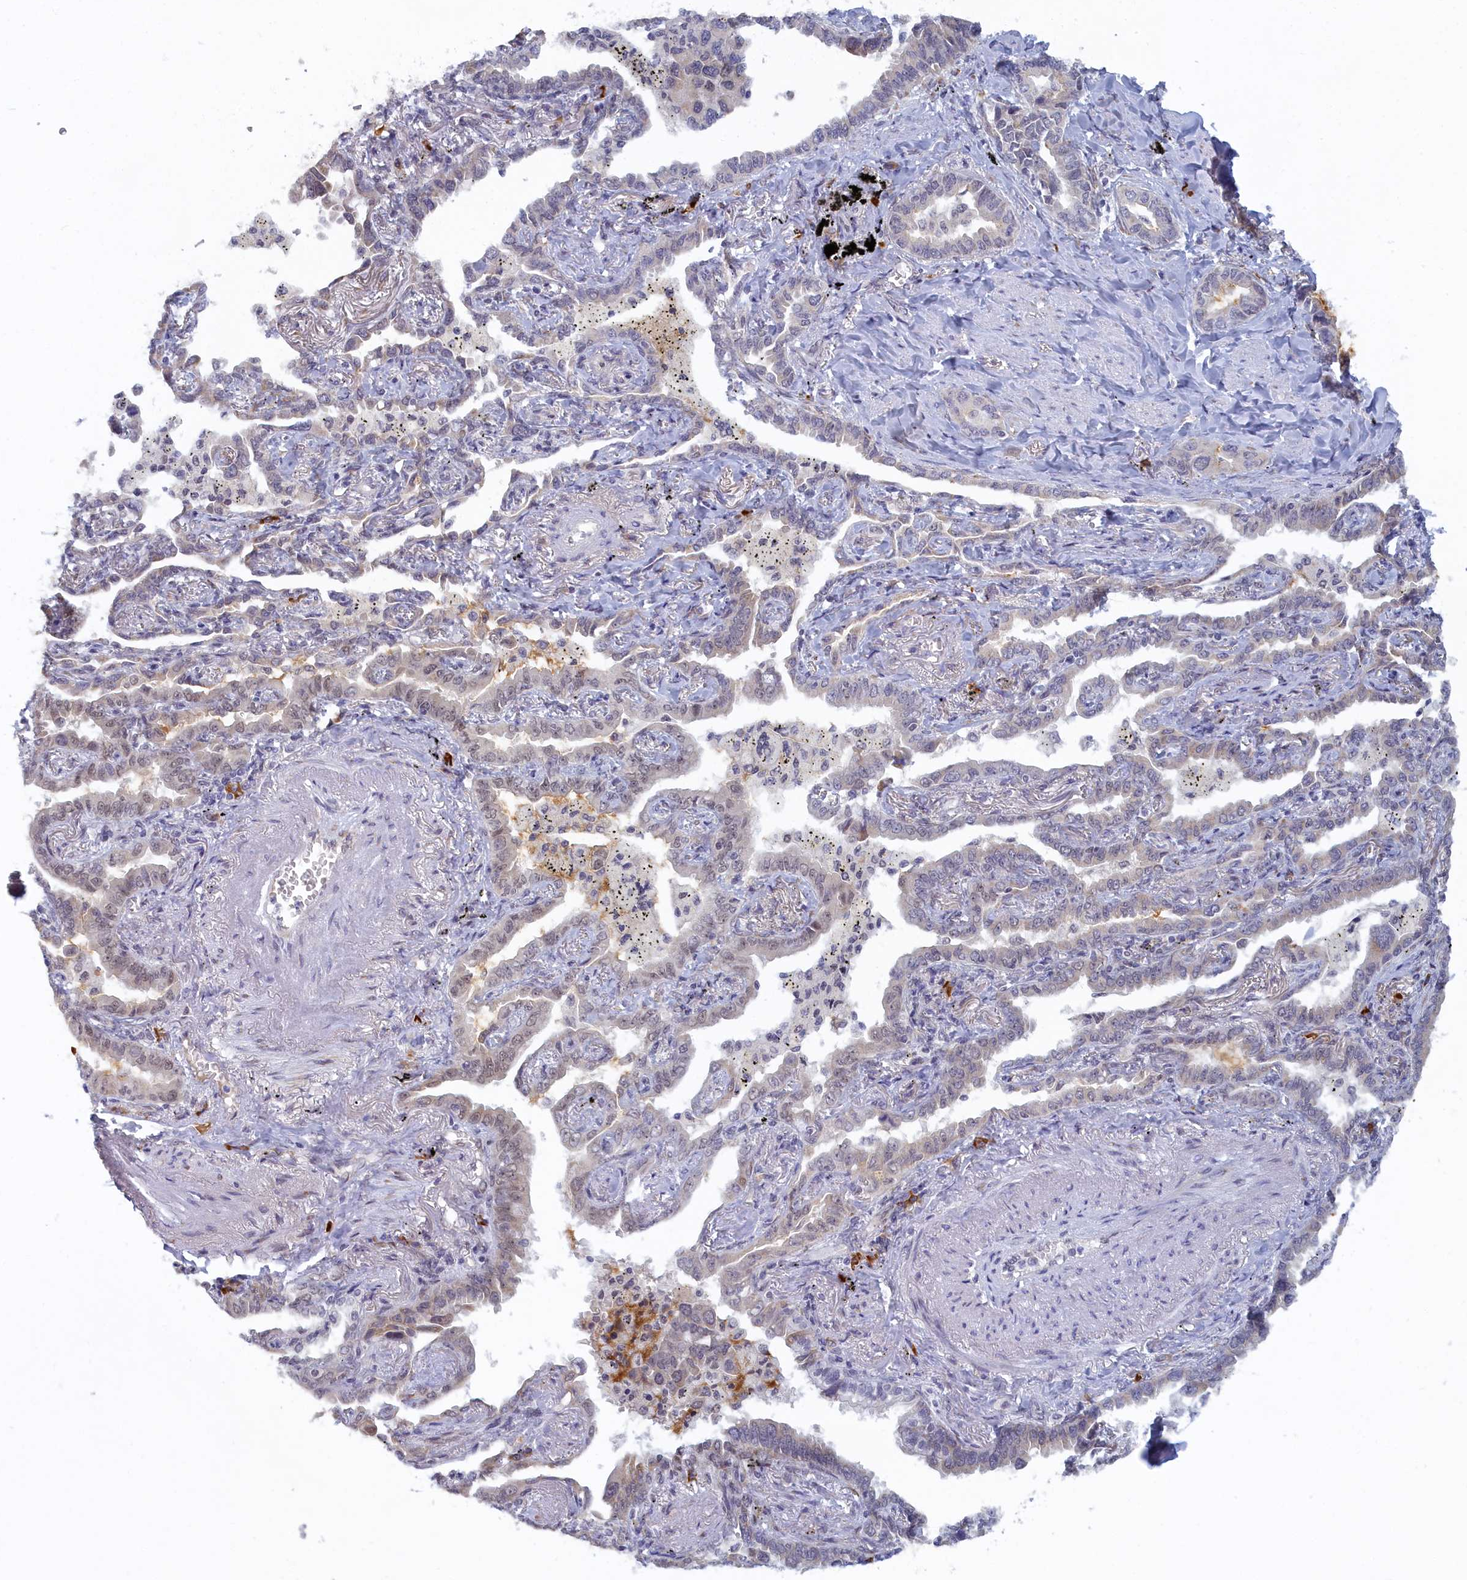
{"staining": {"intensity": "negative", "quantity": "none", "location": "none"}, "tissue": "lung cancer", "cell_type": "Tumor cells", "image_type": "cancer", "snomed": [{"axis": "morphology", "description": "Adenocarcinoma, NOS"}, {"axis": "topography", "description": "Lung"}], "caption": "IHC histopathology image of human lung cancer (adenocarcinoma) stained for a protein (brown), which shows no expression in tumor cells.", "gene": "DNAJC17", "patient": {"sex": "male", "age": 67}}